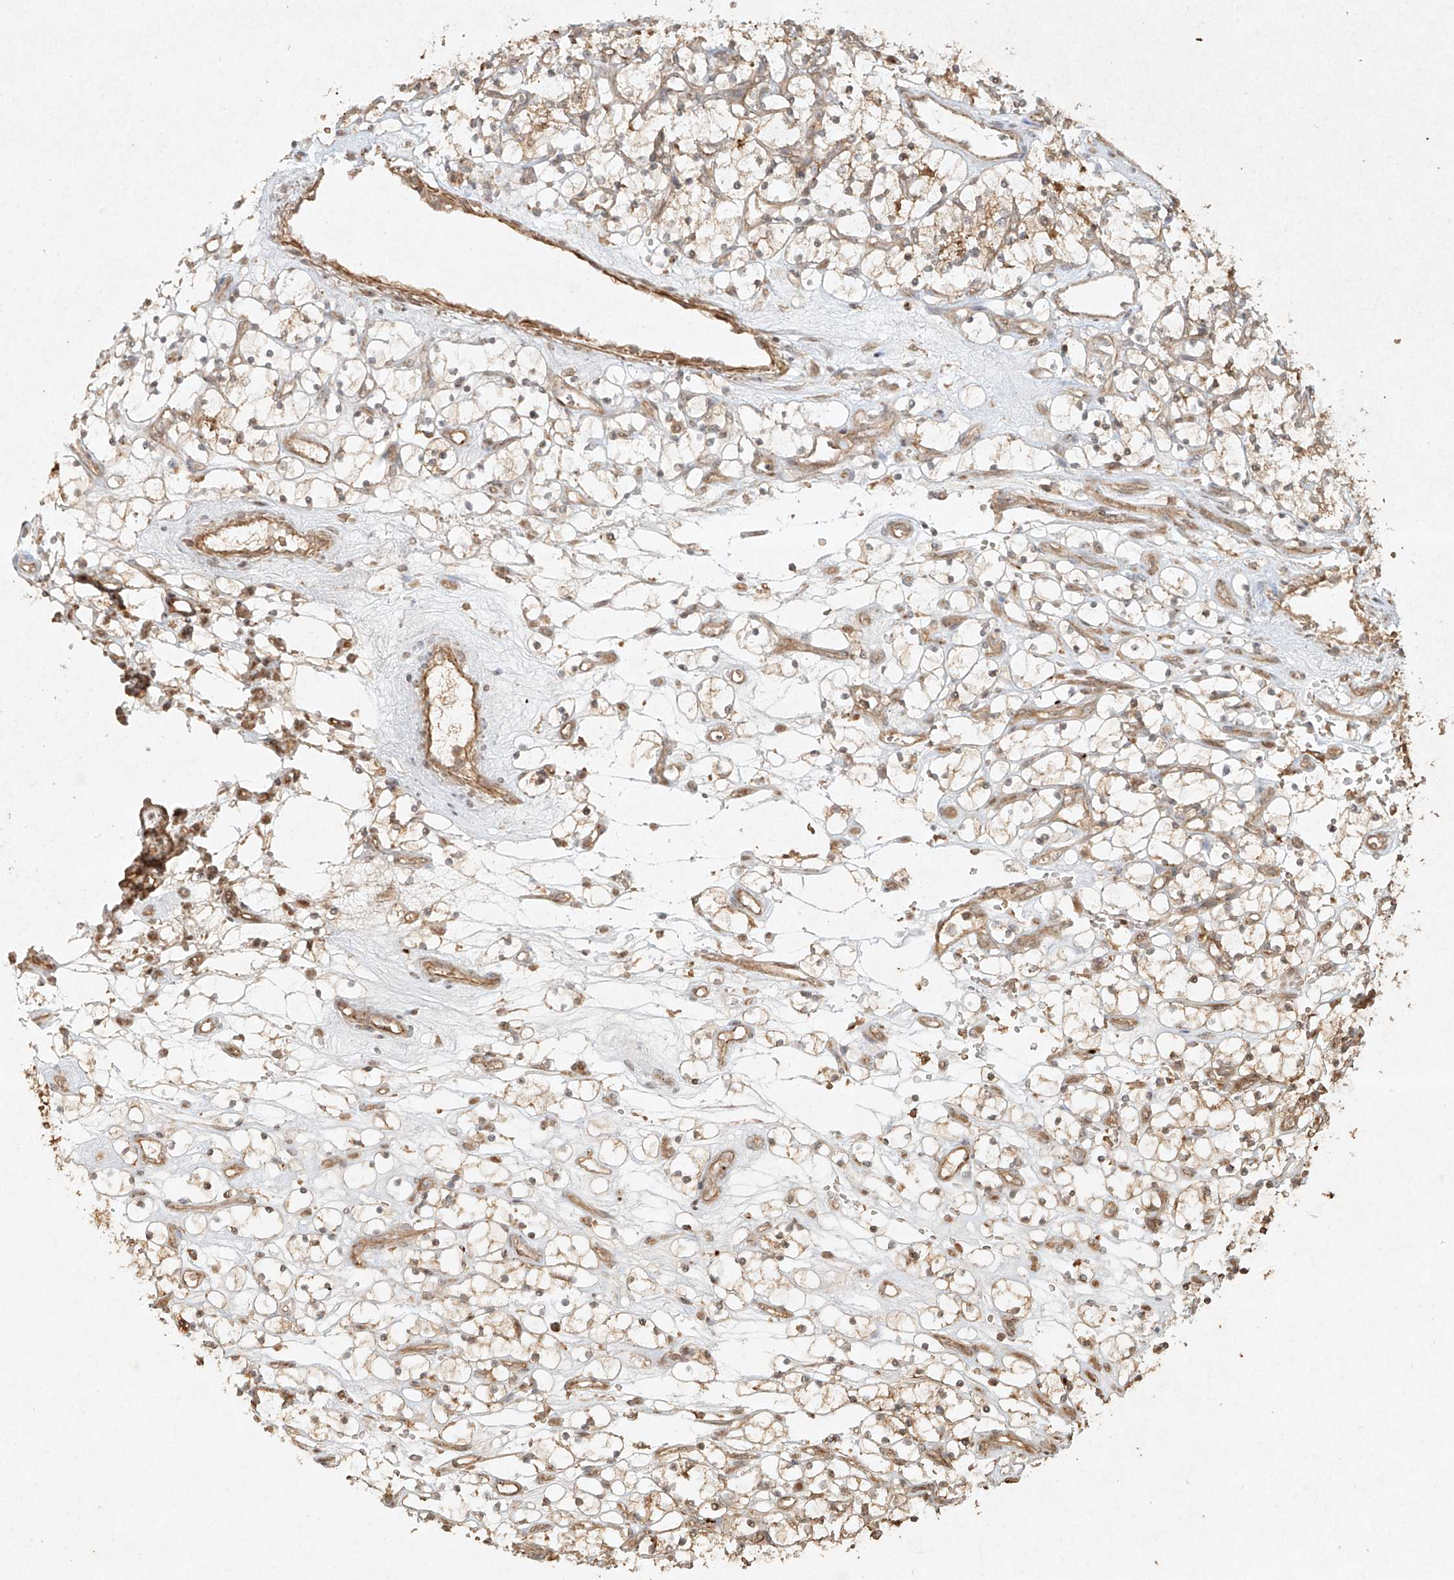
{"staining": {"intensity": "weak", "quantity": ">75%", "location": "cytoplasmic/membranous"}, "tissue": "renal cancer", "cell_type": "Tumor cells", "image_type": "cancer", "snomed": [{"axis": "morphology", "description": "Adenocarcinoma, NOS"}, {"axis": "topography", "description": "Kidney"}], "caption": "Weak cytoplasmic/membranous expression is present in approximately >75% of tumor cells in renal cancer (adenocarcinoma).", "gene": "CYYR1", "patient": {"sex": "female", "age": 69}}